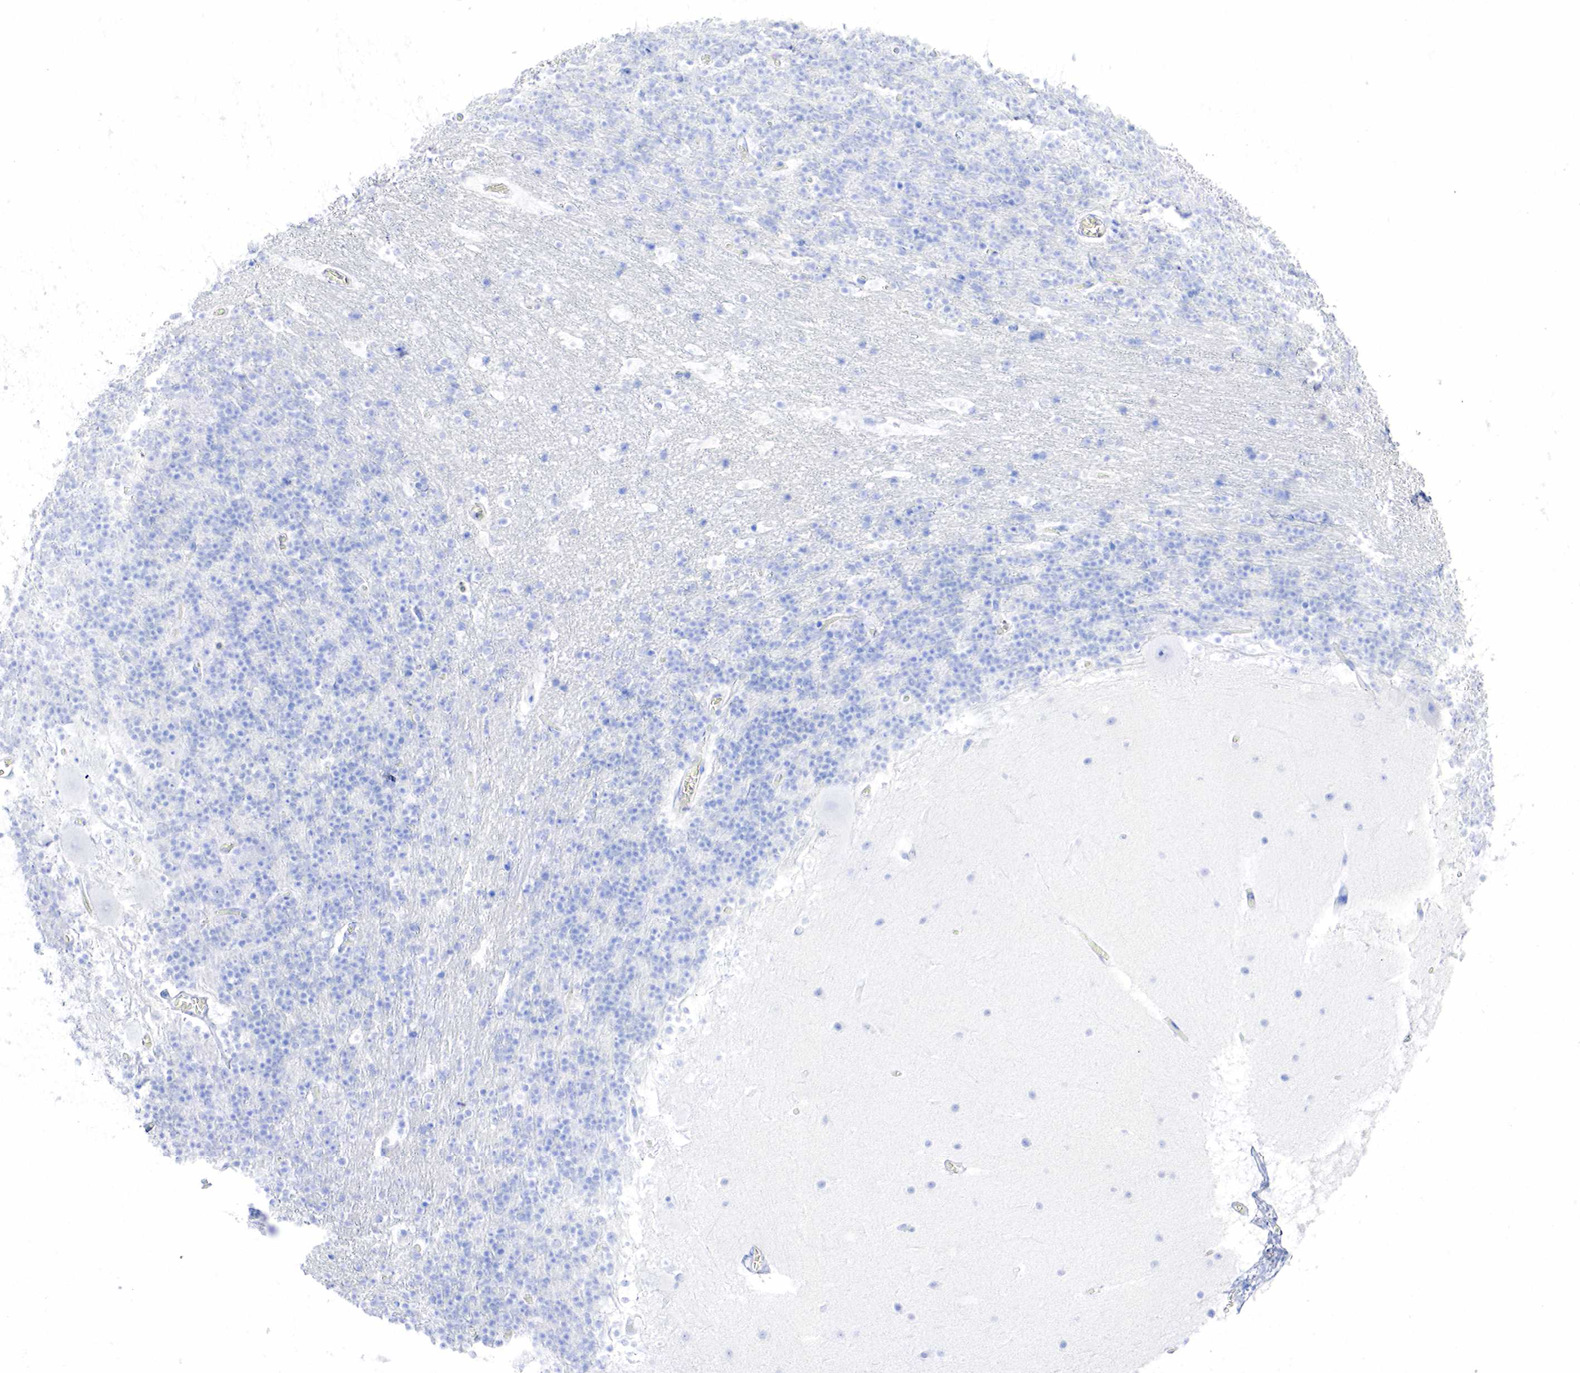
{"staining": {"intensity": "negative", "quantity": "none", "location": "none"}, "tissue": "cerebellum", "cell_type": "Cells in granular layer", "image_type": "normal", "snomed": [{"axis": "morphology", "description": "Normal tissue, NOS"}, {"axis": "topography", "description": "Cerebellum"}], "caption": "High magnification brightfield microscopy of normal cerebellum stained with DAB (3,3'-diaminobenzidine) (brown) and counterstained with hematoxylin (blue): cells in granular layer show no significant staining. (Immunohistochemistry (ihc), brightfield microscopy, high magnification).", "gene": "INHA", "patient": {"sex": "male", "age": 45}}